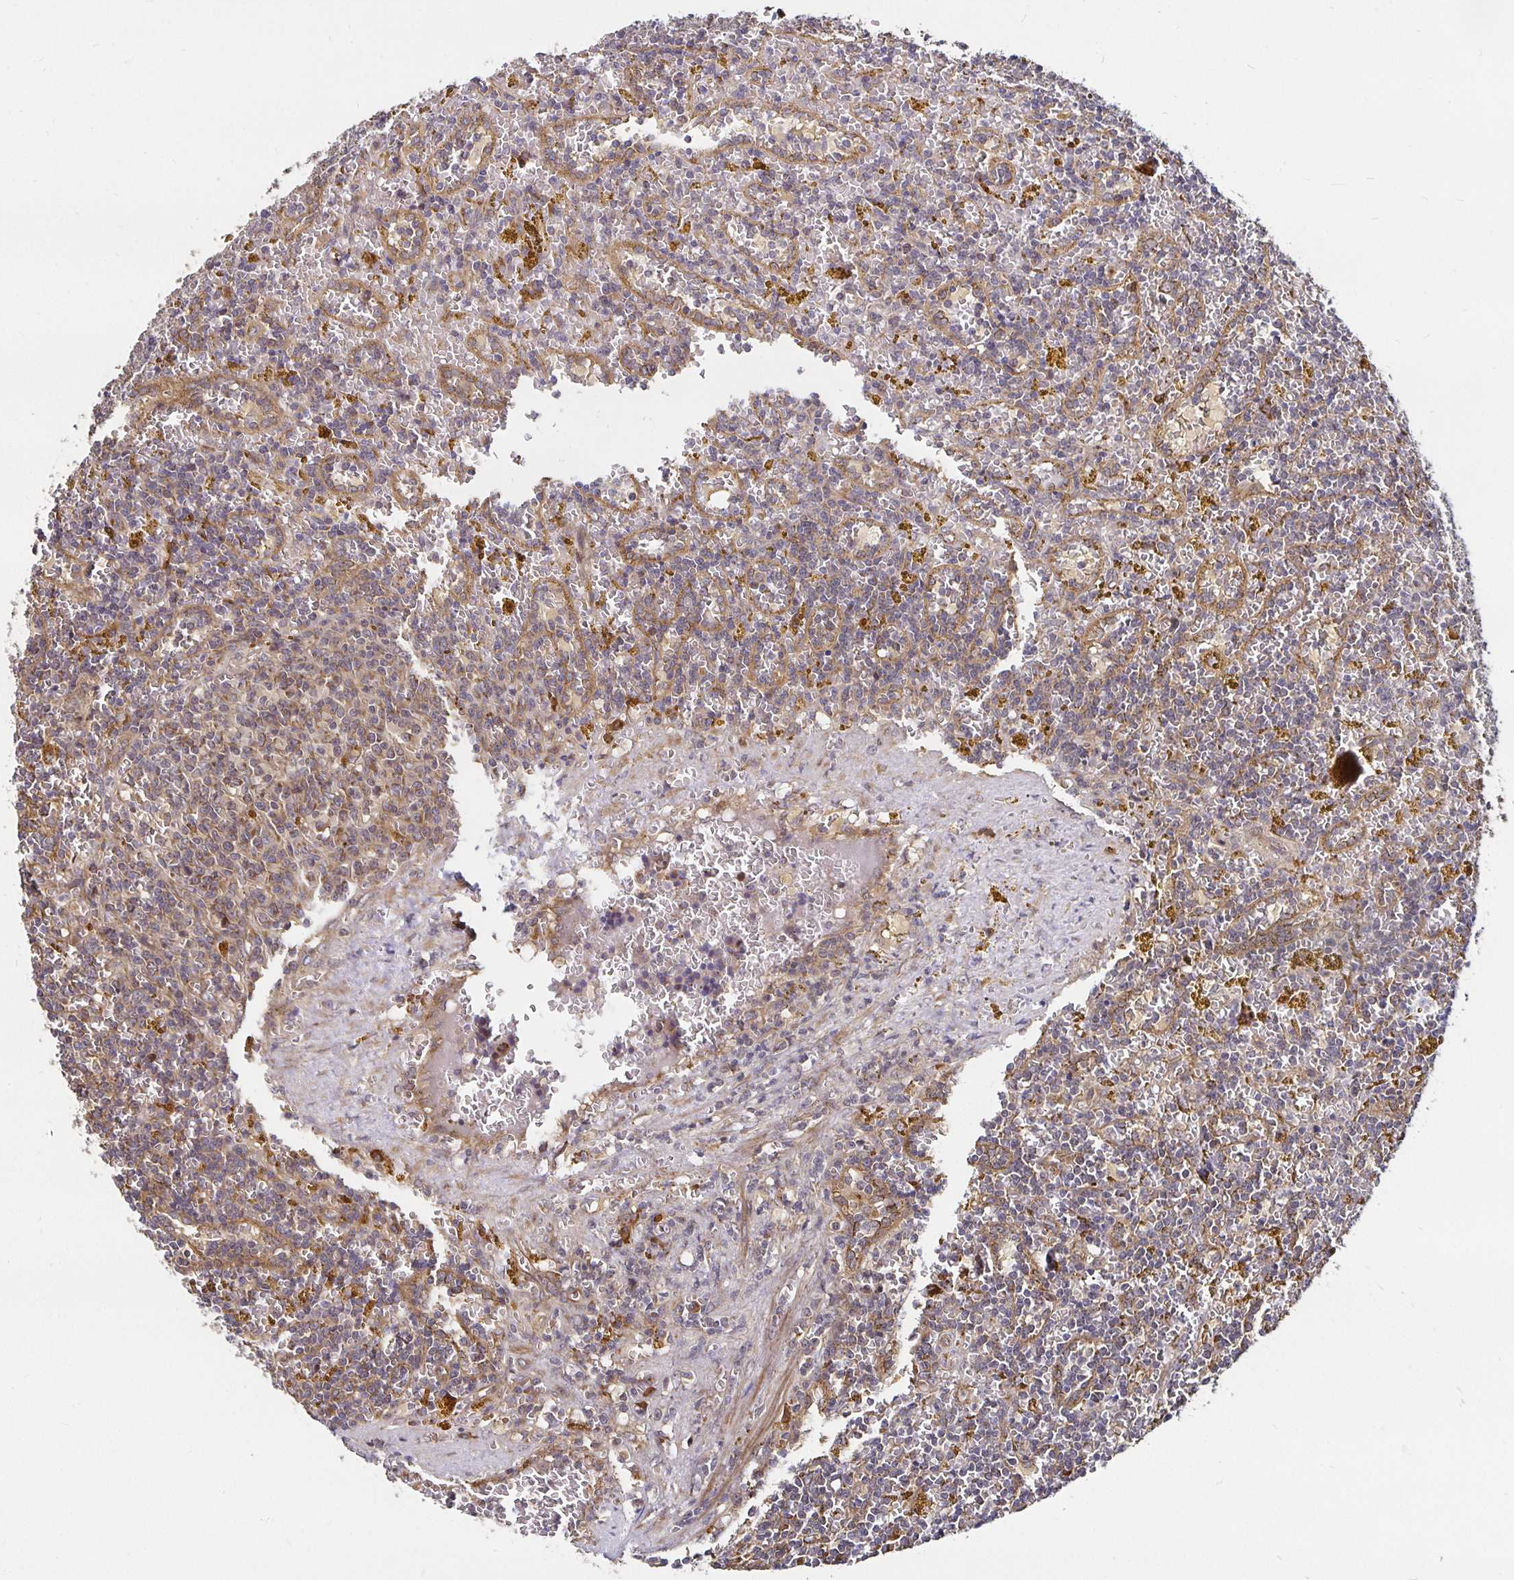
{"staining": {"intensity": "moderate", "quantity": "25%-75%", "location": "cytoplasmic/membranous"}, "tissue": "lymphoma", "cell_type": "Tumor cells", "image_type": "cancer", "snomed": [{"axis": "morphology", "description": "Malignant lymphoma, non-Hodgkin's type, Low grade"}, {"axis": "topography", "description": "Spleen"}, {"axis": "topography", "description": "Lymph node"}], "caption": "An immunohistochemistry (IHC) photomicrograph of neoplastic tissue is shown. Protein staining in brown highlights moderate cytoplasmic/membranous positivity in lymphoma within tumor cells.", "gene": "MLST8", "patient": {"sex": "female", "age": 66}}